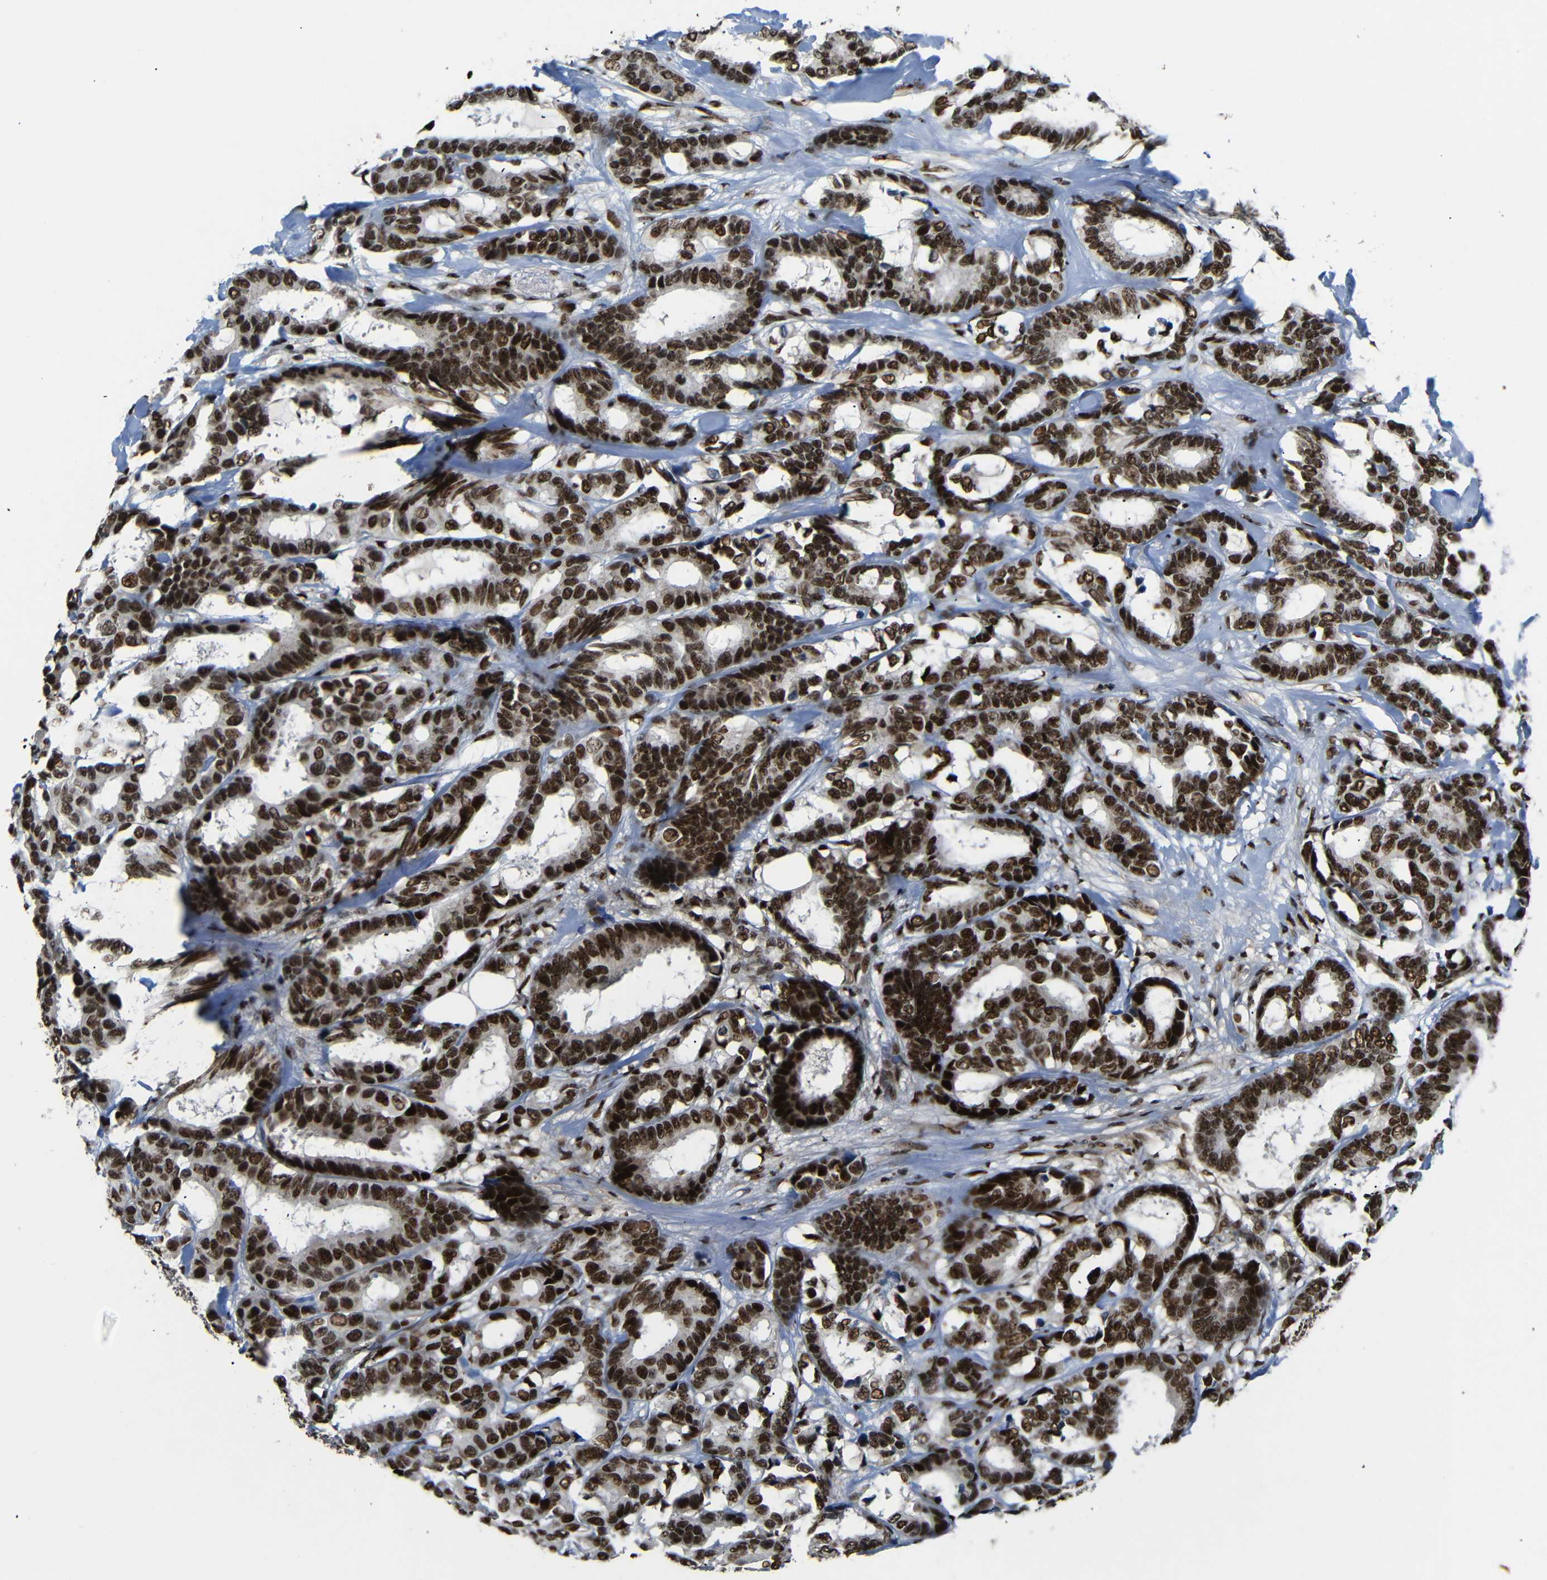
{"staining": {"intensity": "strong", "quantity": ">75%", "location": "nuclear"}, "tissue": "breast cancer", "cell_type": "Tumor cells", "image_type": "cancer", "snomed": [{"axis": "morphology", "description": "Duct carcinoma"}, {"axis": "topography", "description": "Breast"}], "caption": "IHC staining of breast cancer (intraductal carcinoma), which demonstrates high levels of strong nuclear positivity in about >75% of tumor cells indicating strong nuclear protein positivity. The staining was performed using DAB (brown) for protein detection and nuclei were counterstained in hematoxylin (blue).", "gene": "SETDB2", "patient": {"sex": "female", "age": 87}}